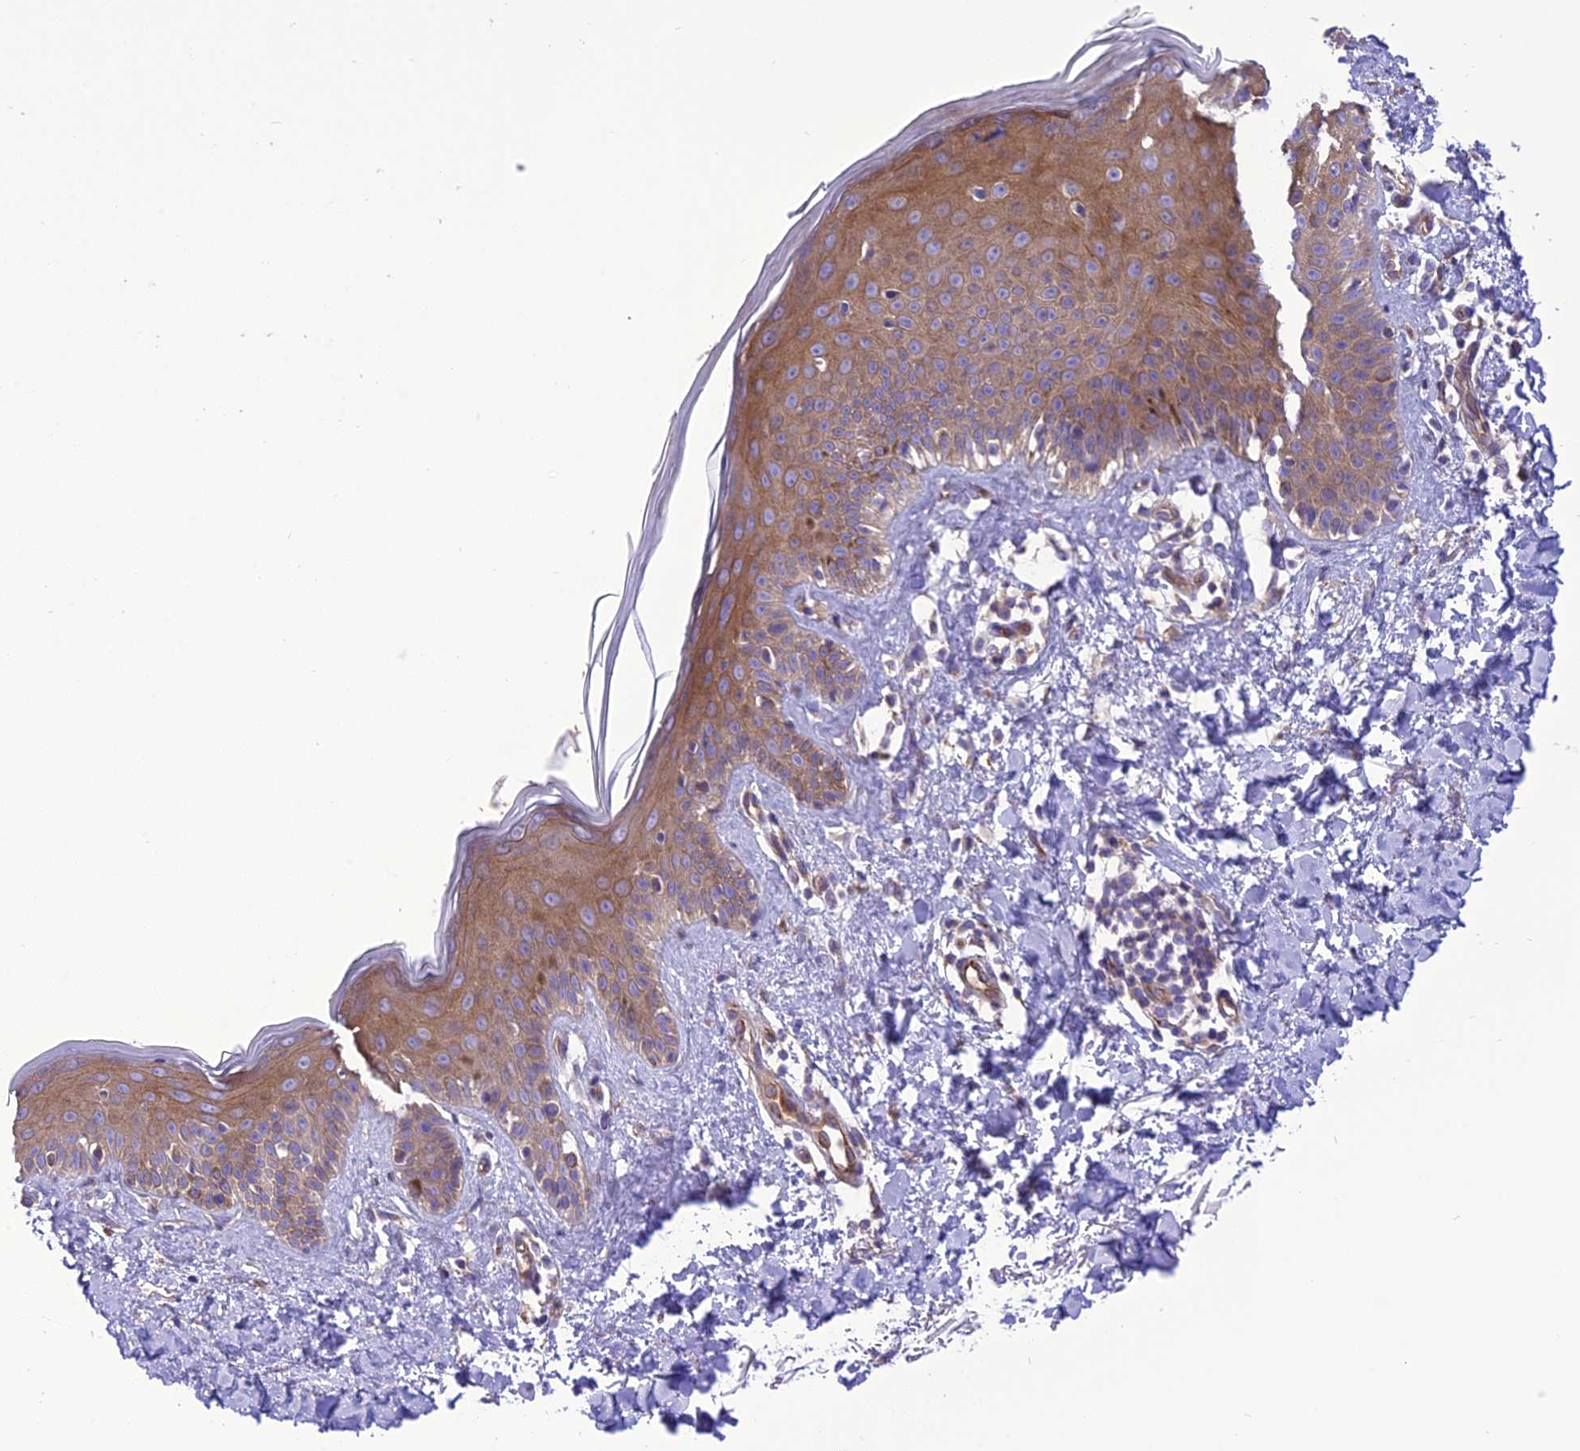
{"staining": {"intensity": "negative", "quantity": "none", "location": "none"}, "tissue": "skin", "cell_type": "Fibroblasts", "image_type": "normal", "snomed": [{"axis": "morphology", "description": "Normal tissue, NOS"}, {"axis": "topography", "description": "Skin"}], "caption": "Protein analysis of benign skin demonstrates no significant expression in fibroblasts.", "gene": "PPFIA3", "patient": {"sex": "female", "age": 58}}